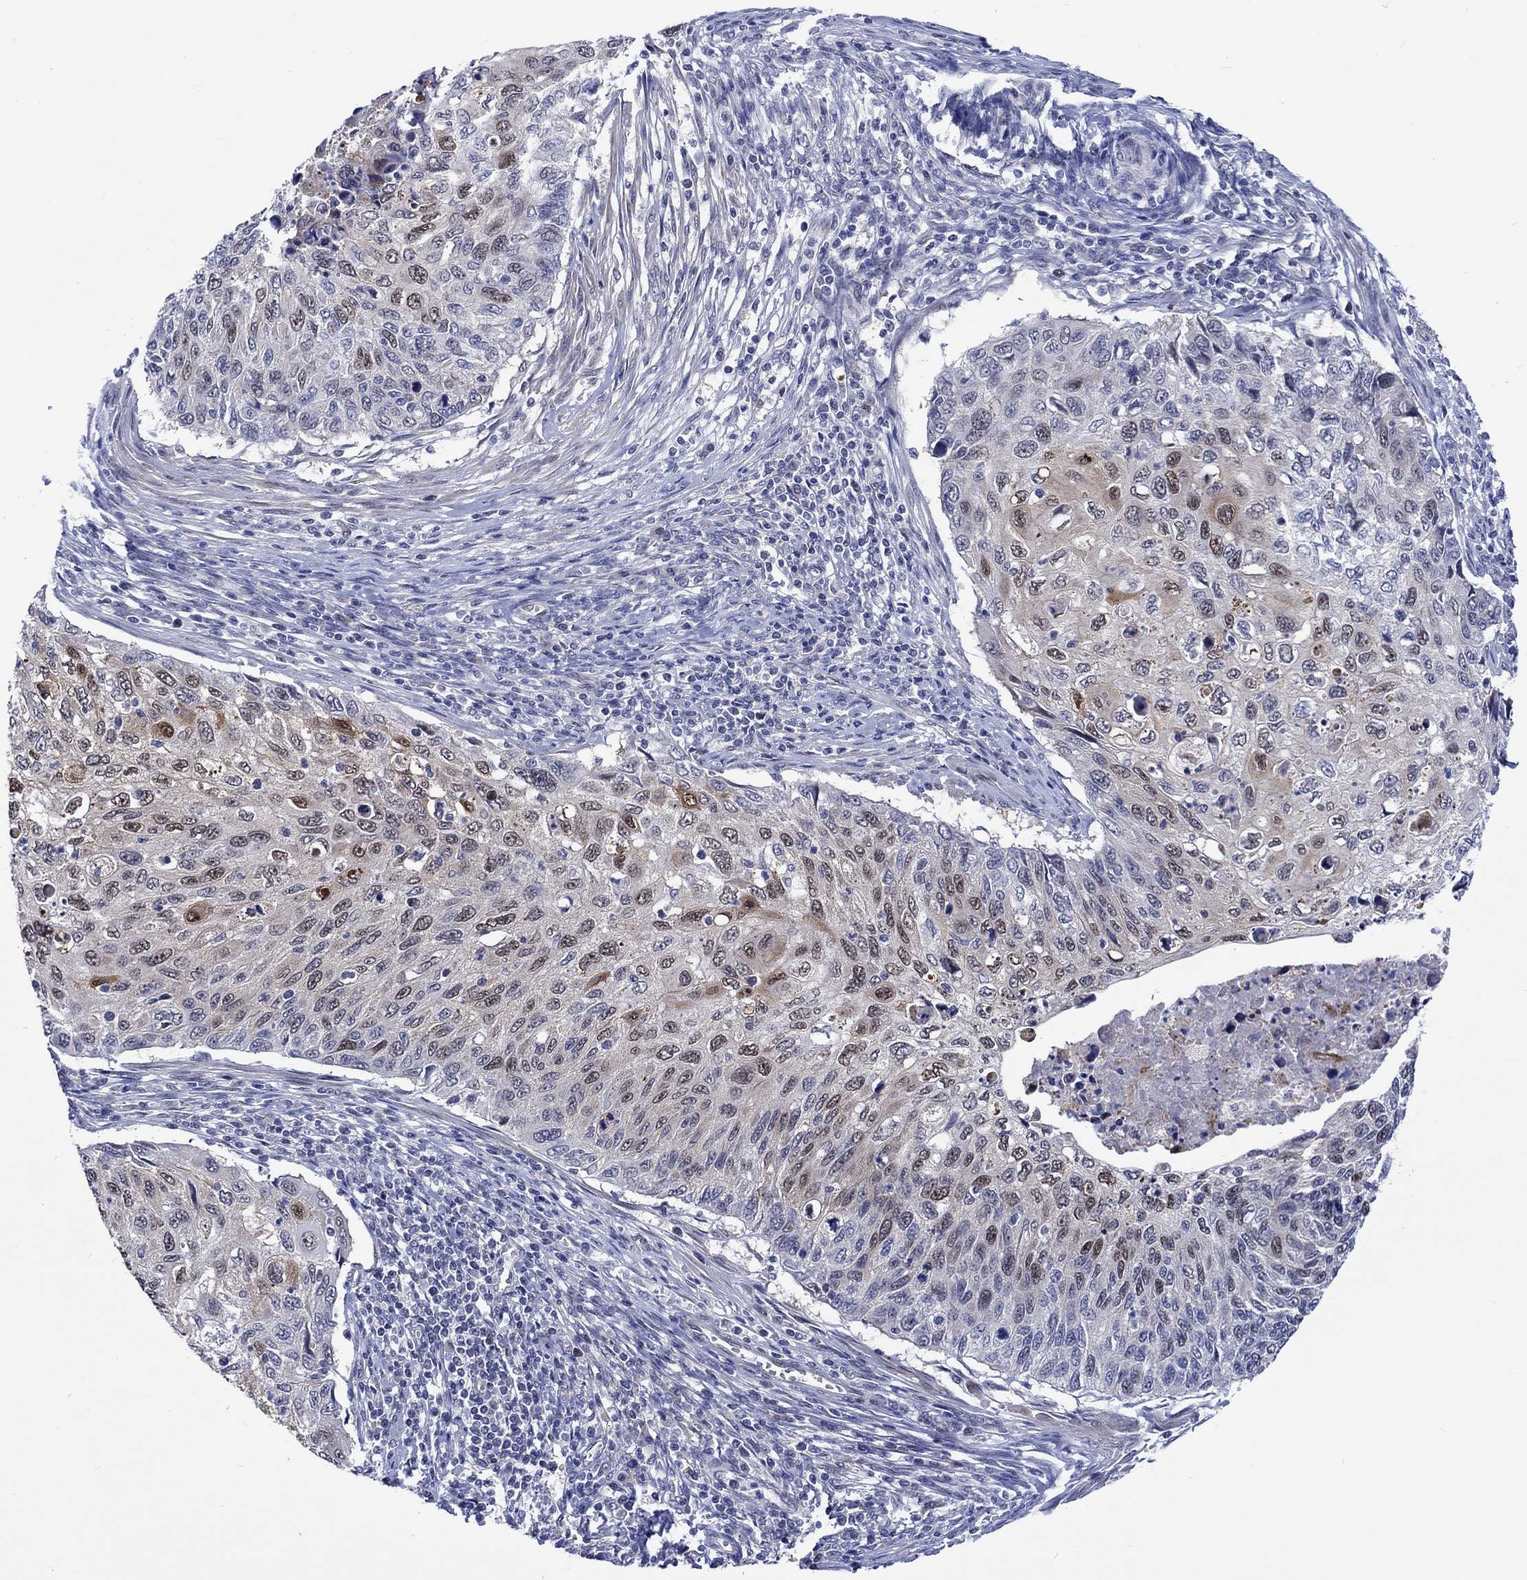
{"staining": {"intensity": "strong", "quantity": "<25%", "location": "nuclear"}, "tissue": "cervical cancer", "cell_type": "Tumor cells", "image_type": "cancer", "snomed": [{"axis": "morphology", "description": "Squamous cell carcinoma, NOS"}, {"axis": "topography", "description": "Cervix"}], "caption": "Protein staining of cervical cancer (squamous cell carcinoma) tissue displays strong nuclear positivity in about <25% of tumor cells. Immunohistochemistry stains the protein in brown and the nuclei are stained blue.", "gene": "E2F8", "patient": {"sex": "female", "age": 70}}